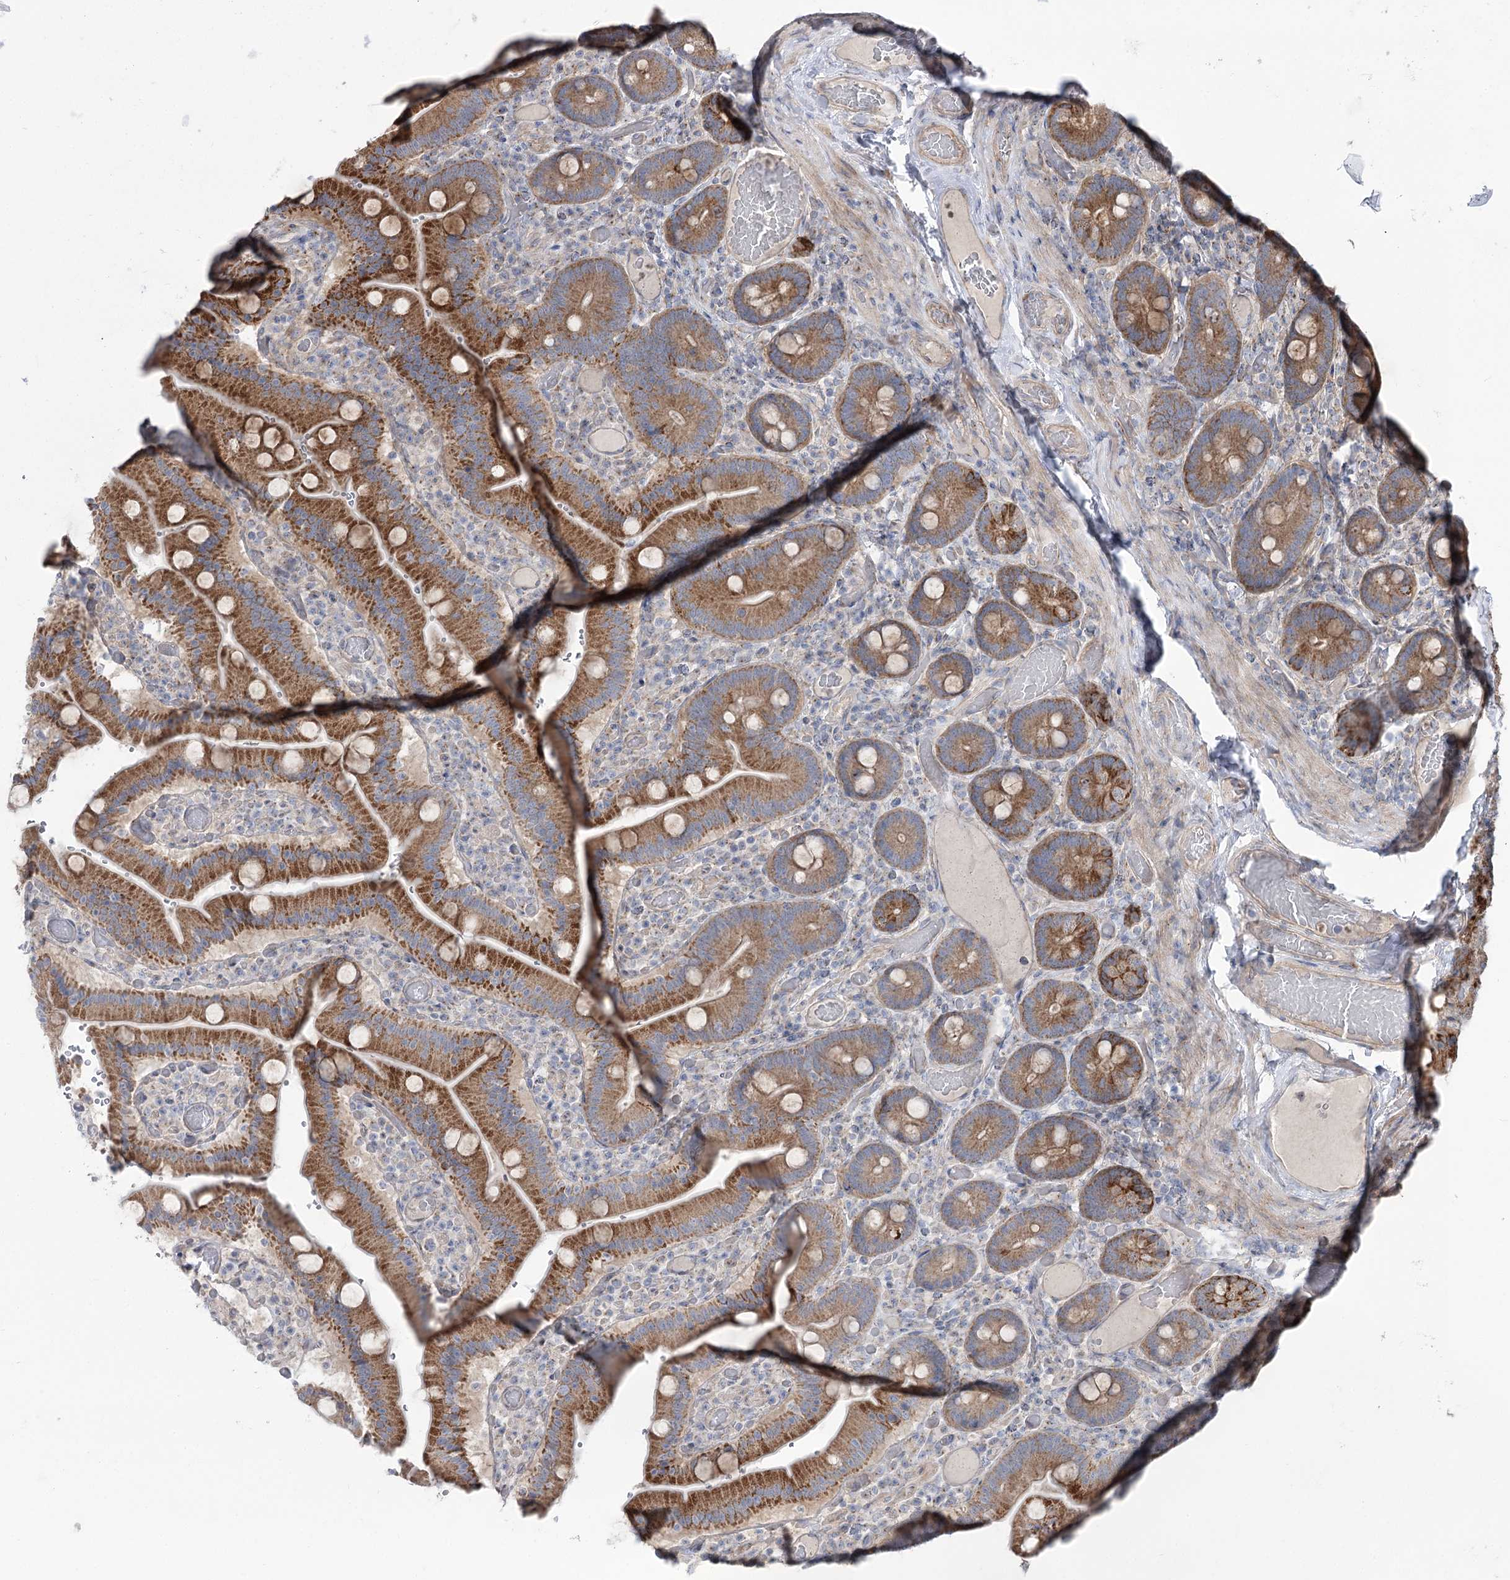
{"staining": {"intensity": "moderate", "quantity": ">75%", "location": "cytoplasmic/membranous"}, "tissue": "duodenum", "cell_type": "Glandular cells", "image_type": "normal", "snomed": [{"axis": "morphology", "description": "Normal tissue, NOS"}, {"axis": "topography", "description": "Duodenum"}], "caption": "Glandular cells exhibit moderate cytoplasmic/membranous staining in approximately >75% of cells in unremarkable duodenum. Nuclei are stained in blue.", "gene": "SCN11A", "patient": {"sex": "female", "age": 62}}